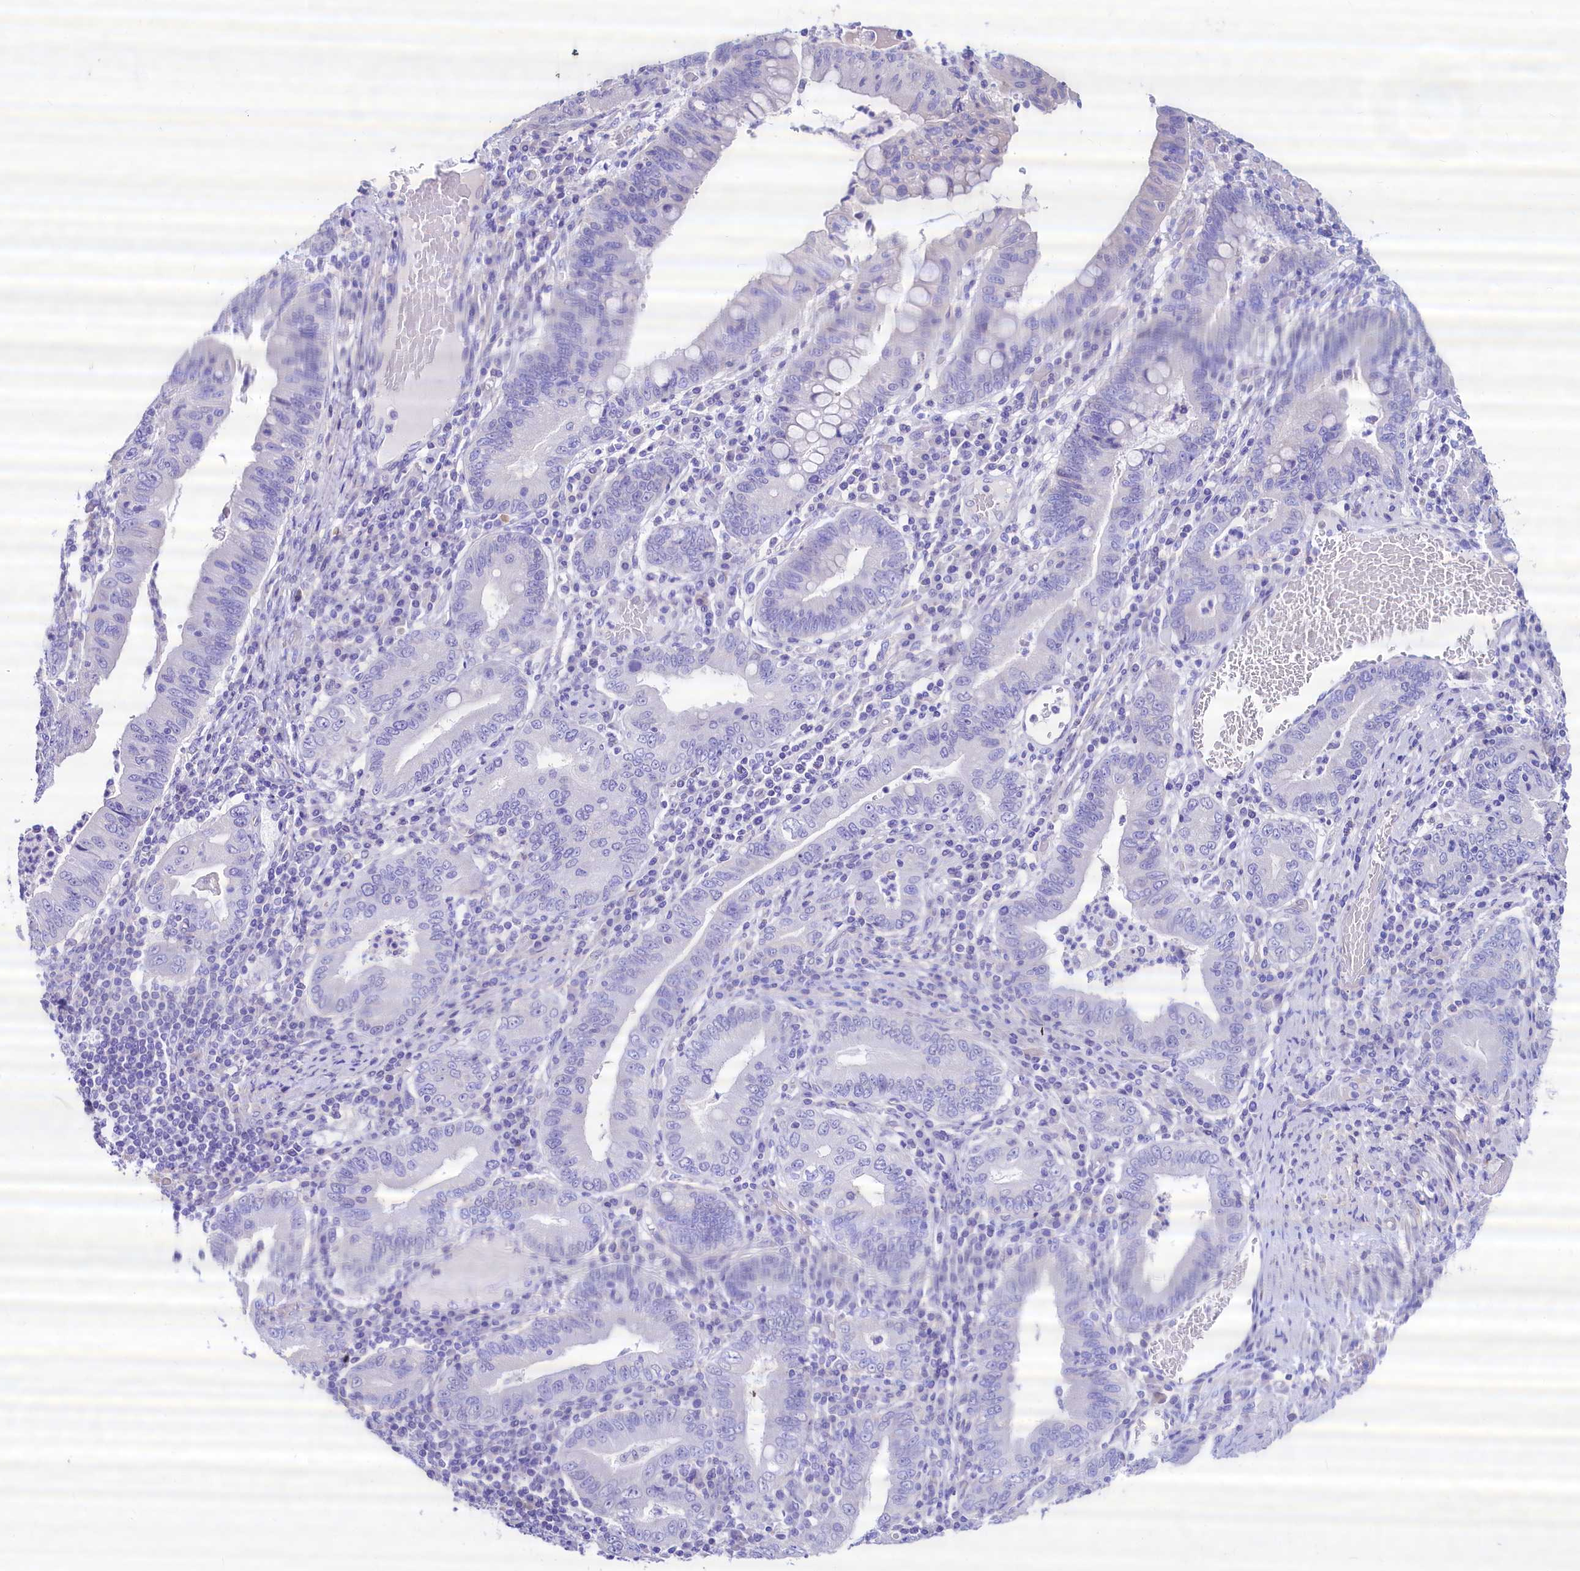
{"staining": {"intensity": "negative", "quantity": "none", "location": "none"}, "tissue": "stomach cancer", "cell_type": "Tumor cells", "image_type": "cancer", "snomed": [{"axis": "morphology", "description": "Normal tissue, NOS"}, {"axis": "morphology", "description": "Adenocarcinoma, NOS"}, {"axis": "topography", "description": "Esophagus"}, {"axis": "topography", "description": "Stomach, upper"}, {"axis": "topography", "description": "Peripheral nerve tissue"}], "caption": "The immunohistochemistry micrograph has no significant positivity in tumor cells of stomach cancer tissue.", "gene": "RBP3", "patient": {"sex": "male", "age": 62}}